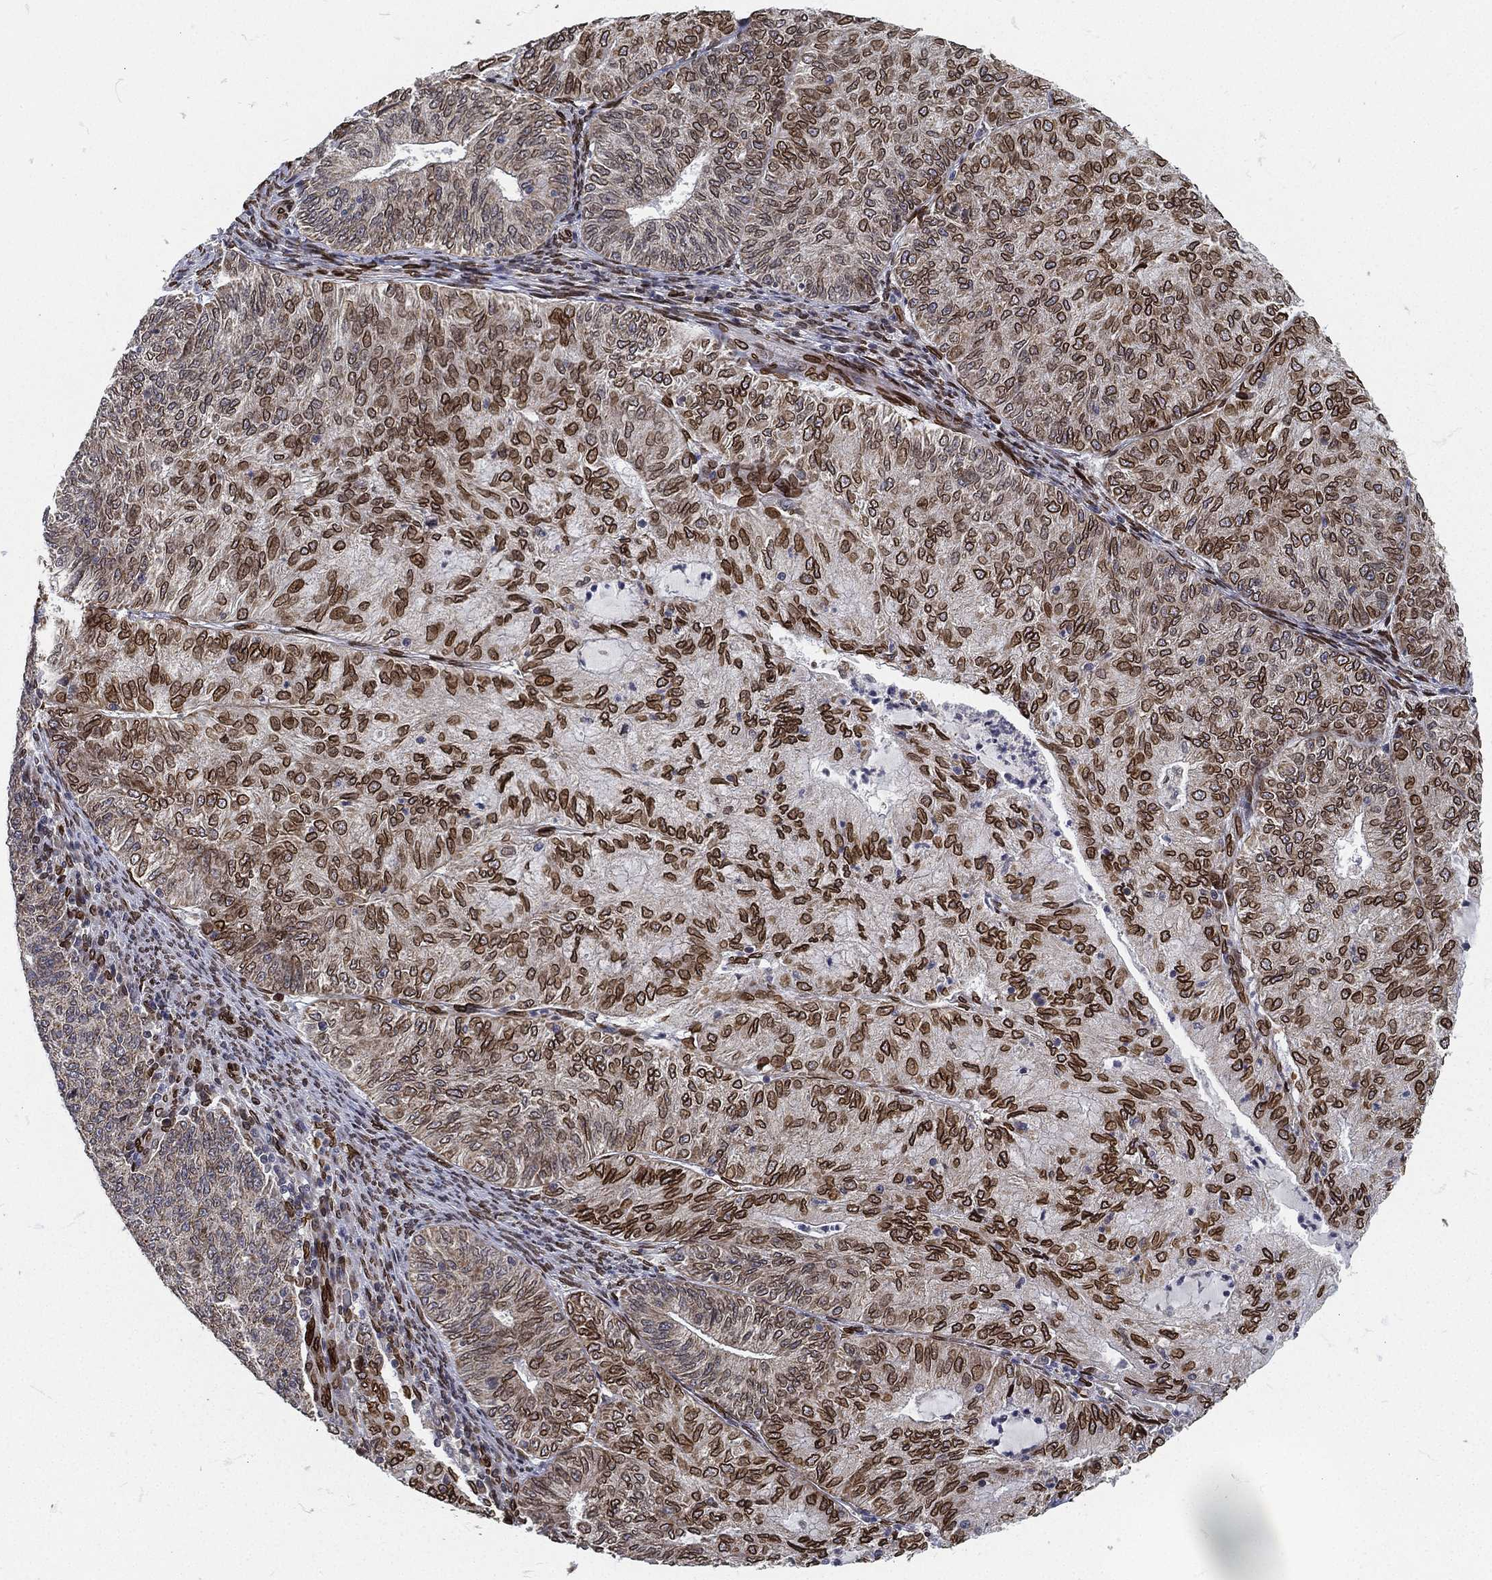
{"staining": {"intensity": "strong", "quantity": ">75%", "location": "cytoplasmic/membranous,nuclear"}, "tissue": "endometrial cancer", "cell_type": "Tumor cells", "image_type": "cancer", "snomed": [{"axis": "morphology", "description": "Adenocarcinoma, NOS"}, {"axis": "topography", "description": "Endometrium"}], "caption": "Human endometrial cancer stained with a brown dye demonstrates strong cytoplasmic/membranous and nuclear positive positivity in approximately >75% of tumor cells.", "gene": "PALB2", "patient": {"sex": "female", "age": 82}}